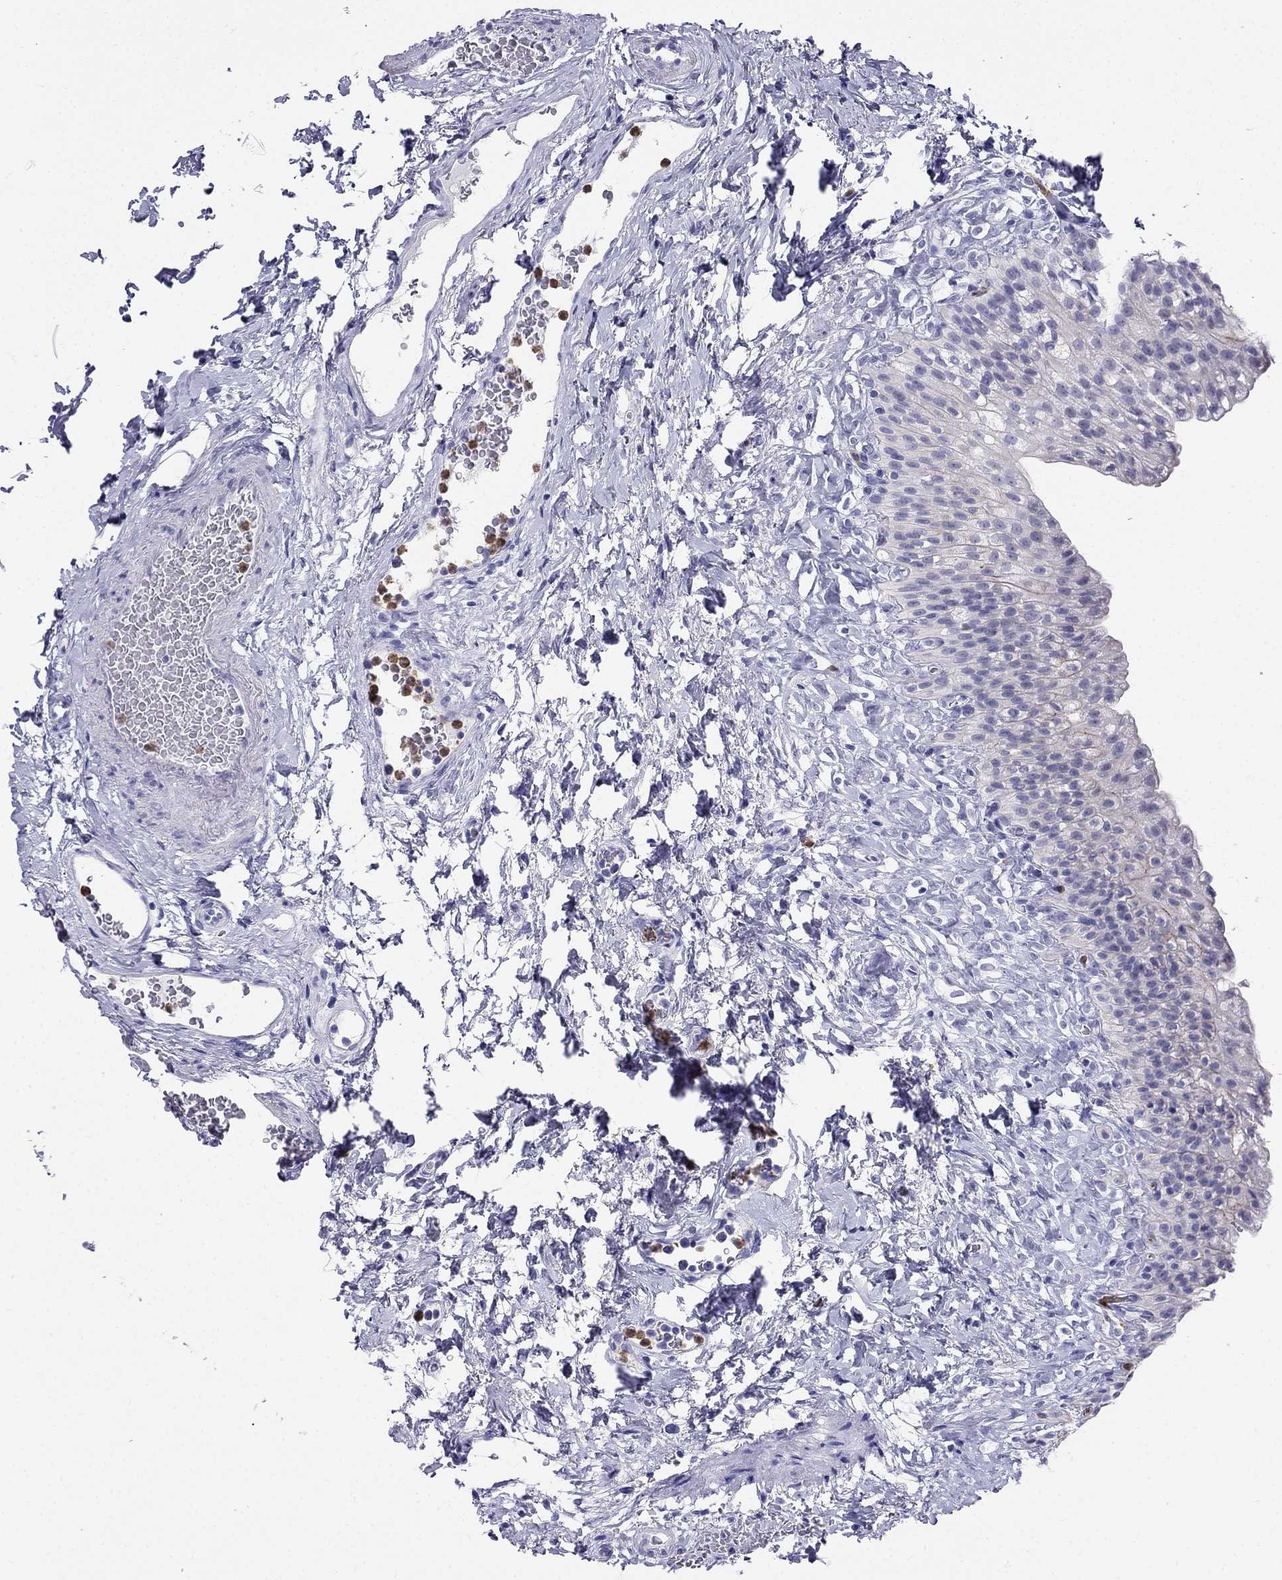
{"staining": {"intensity": "negative", "quantity": "none", "location": "none"}, "tissue": "urinary bladder", "cell_type": "Urothelial cells", "image_type": "normal", "snomed": [{"axis": "morphology", "description": "Normal tissue, NOS"}, {"axis": "topography", "description": "Urinary bladder"}], "caption": "Immunohistochemistry (IHC) histopathology image of normal human urinary bladder stained for a protein (brown), which exhibits no staining in urothelial cells. (DAB (3,3'-diaminobenzidine) immunohistochemistry (IHC) with hematoxylin counter stain).", "gene": "PPP1R36", "patient": {"sex": "male", "age": 76}}